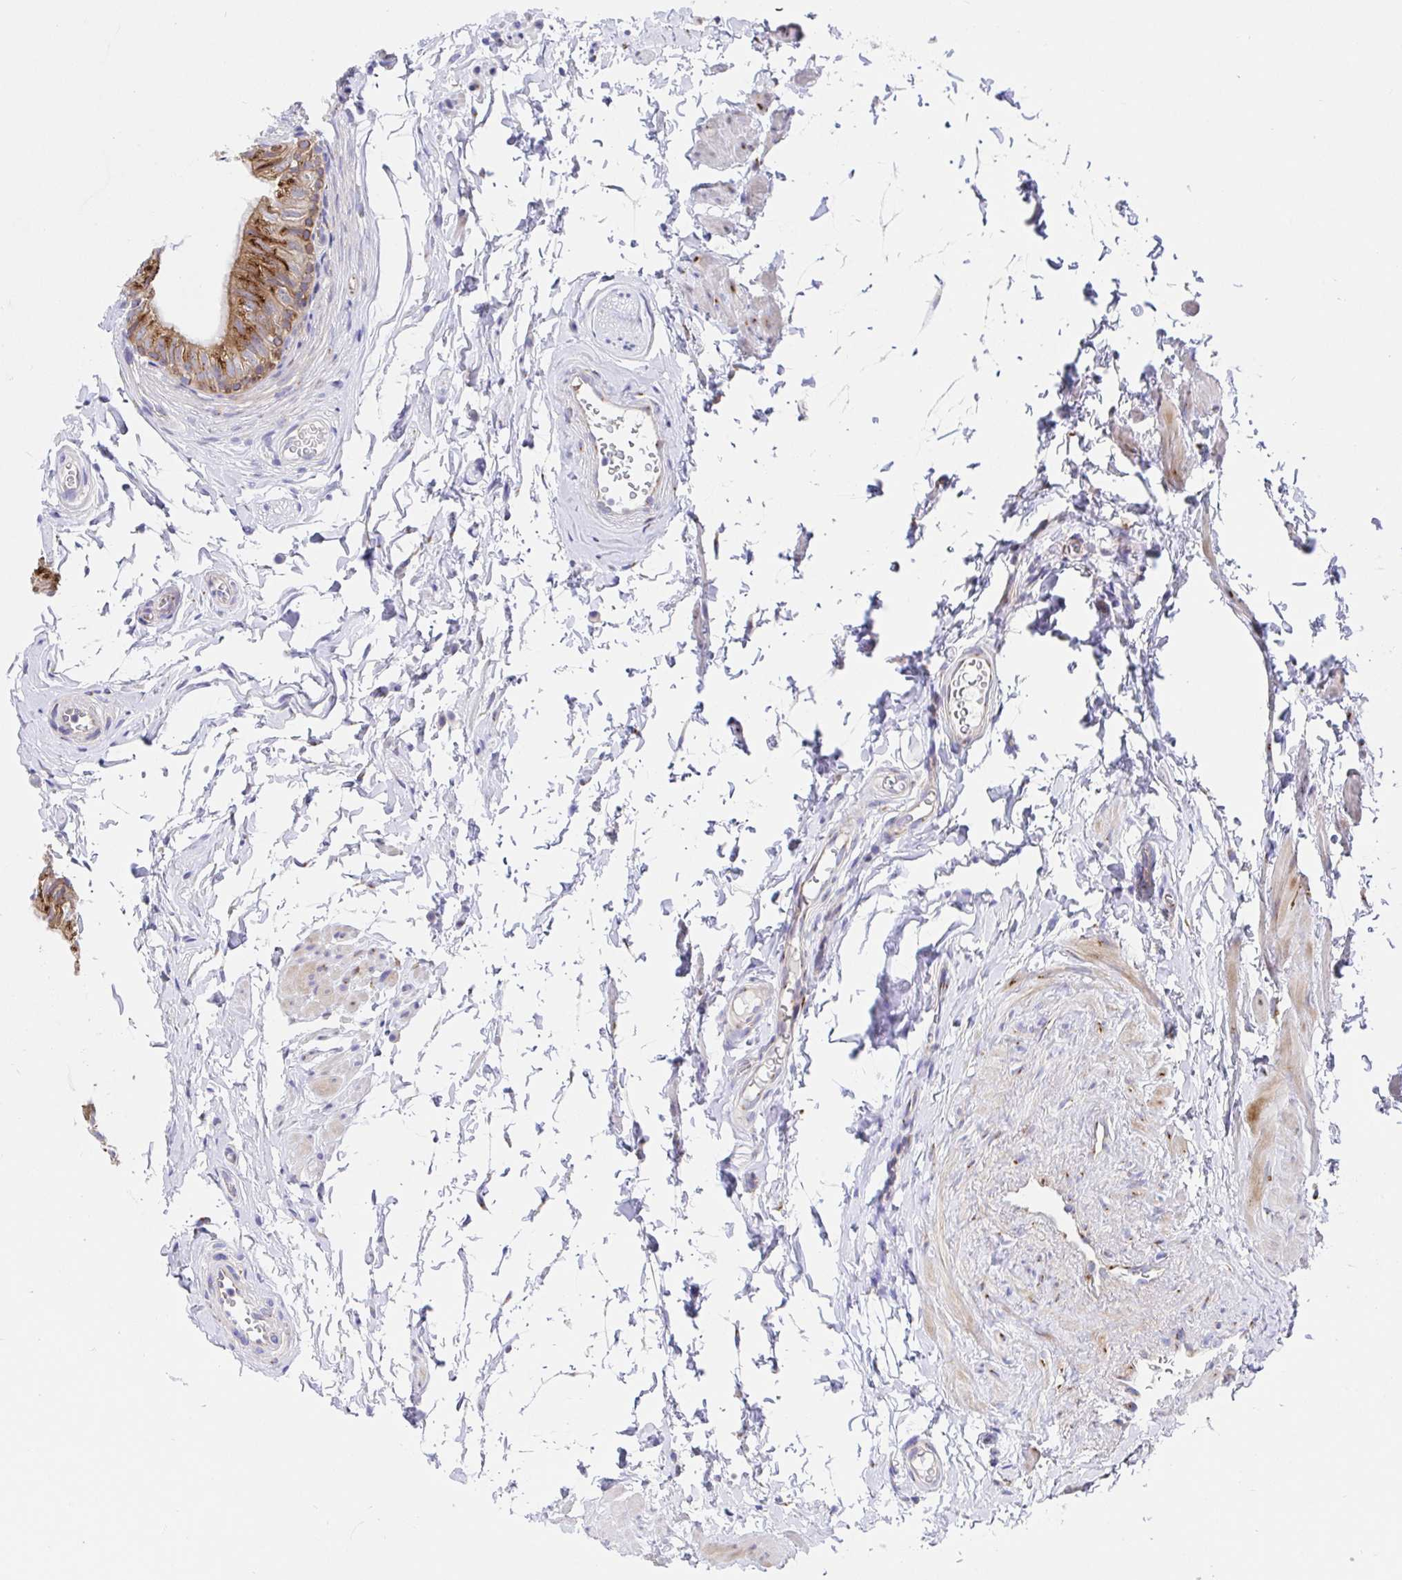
{"staining": {"intensity": "strong", "quantity": ">75%", "location": "cytoplasmic/membranous"}, "tissue": "epididymis", "cell_type": "Glandular cells", "image_type": "normal", "snomed": [{"axis": "morphology", "description": "Normal tissue, NOS"}, {"axis": "topography", "description": "Epididymis, spermatic cord, NOS"}, {"axis": "topography", "description": "Epididymis"}, {"axis": "topography", "description": "Peripheral nerve tissue"}], "caption": "Immunohistochemistry (IHC) image of normal epididymis: human epididymis stained using IHC shows high levels of strong protein expression localized specifically in the cytoplasmic/membranous of glandular cells, appearing as a cytoplasmic/membranous brown color.", "gene": "GOLGA1", "patient": {"sex": "male", "age": 29}}